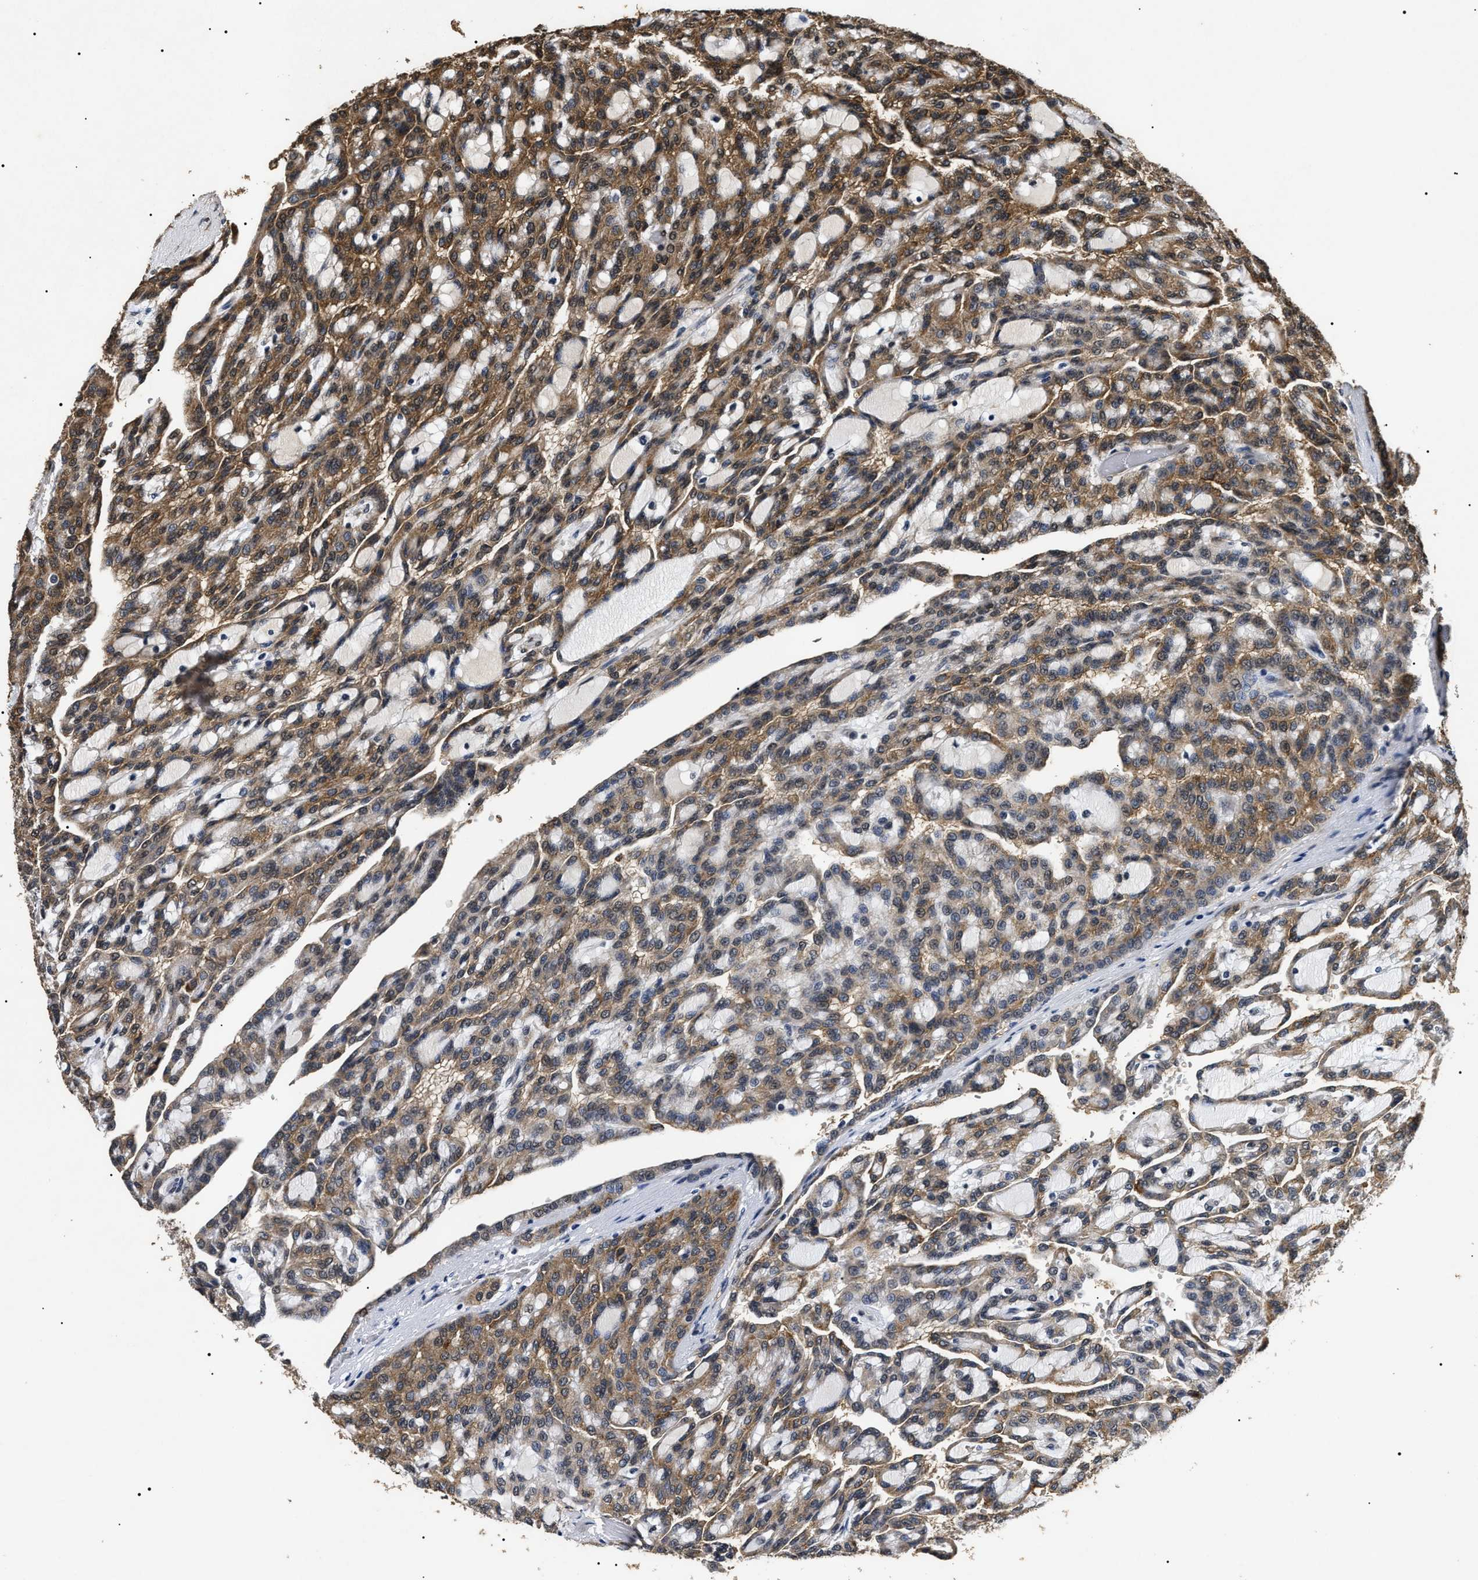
{"staining": {"intensity": "moderate", "quantity": ">75%", "location": "cytoplasmic/membranous,nuclear"}, "tissue": "renal cancer", "cell_type": "Tumor cells", "image_type": "cancer", "snomed": [{"axis": "morphology", "description": "Adenocarcinoma, NOS"}, {"axis": "topography", "description": "Kidney"}], "caption": "A high-resolution photomicrograph shows IHC staining of renal adenocarcinoma, which demonstrates moderate cytoplasmic/membranous and nuclear expression in approximately >75% of tumor cells. The staining is performed using DAB brown chromogen to label protein expression. The nuclei are counter-stained blue using hematoxylin.", "gene": "ANP32E", "patient": {"sex": "male", "age": 63}}